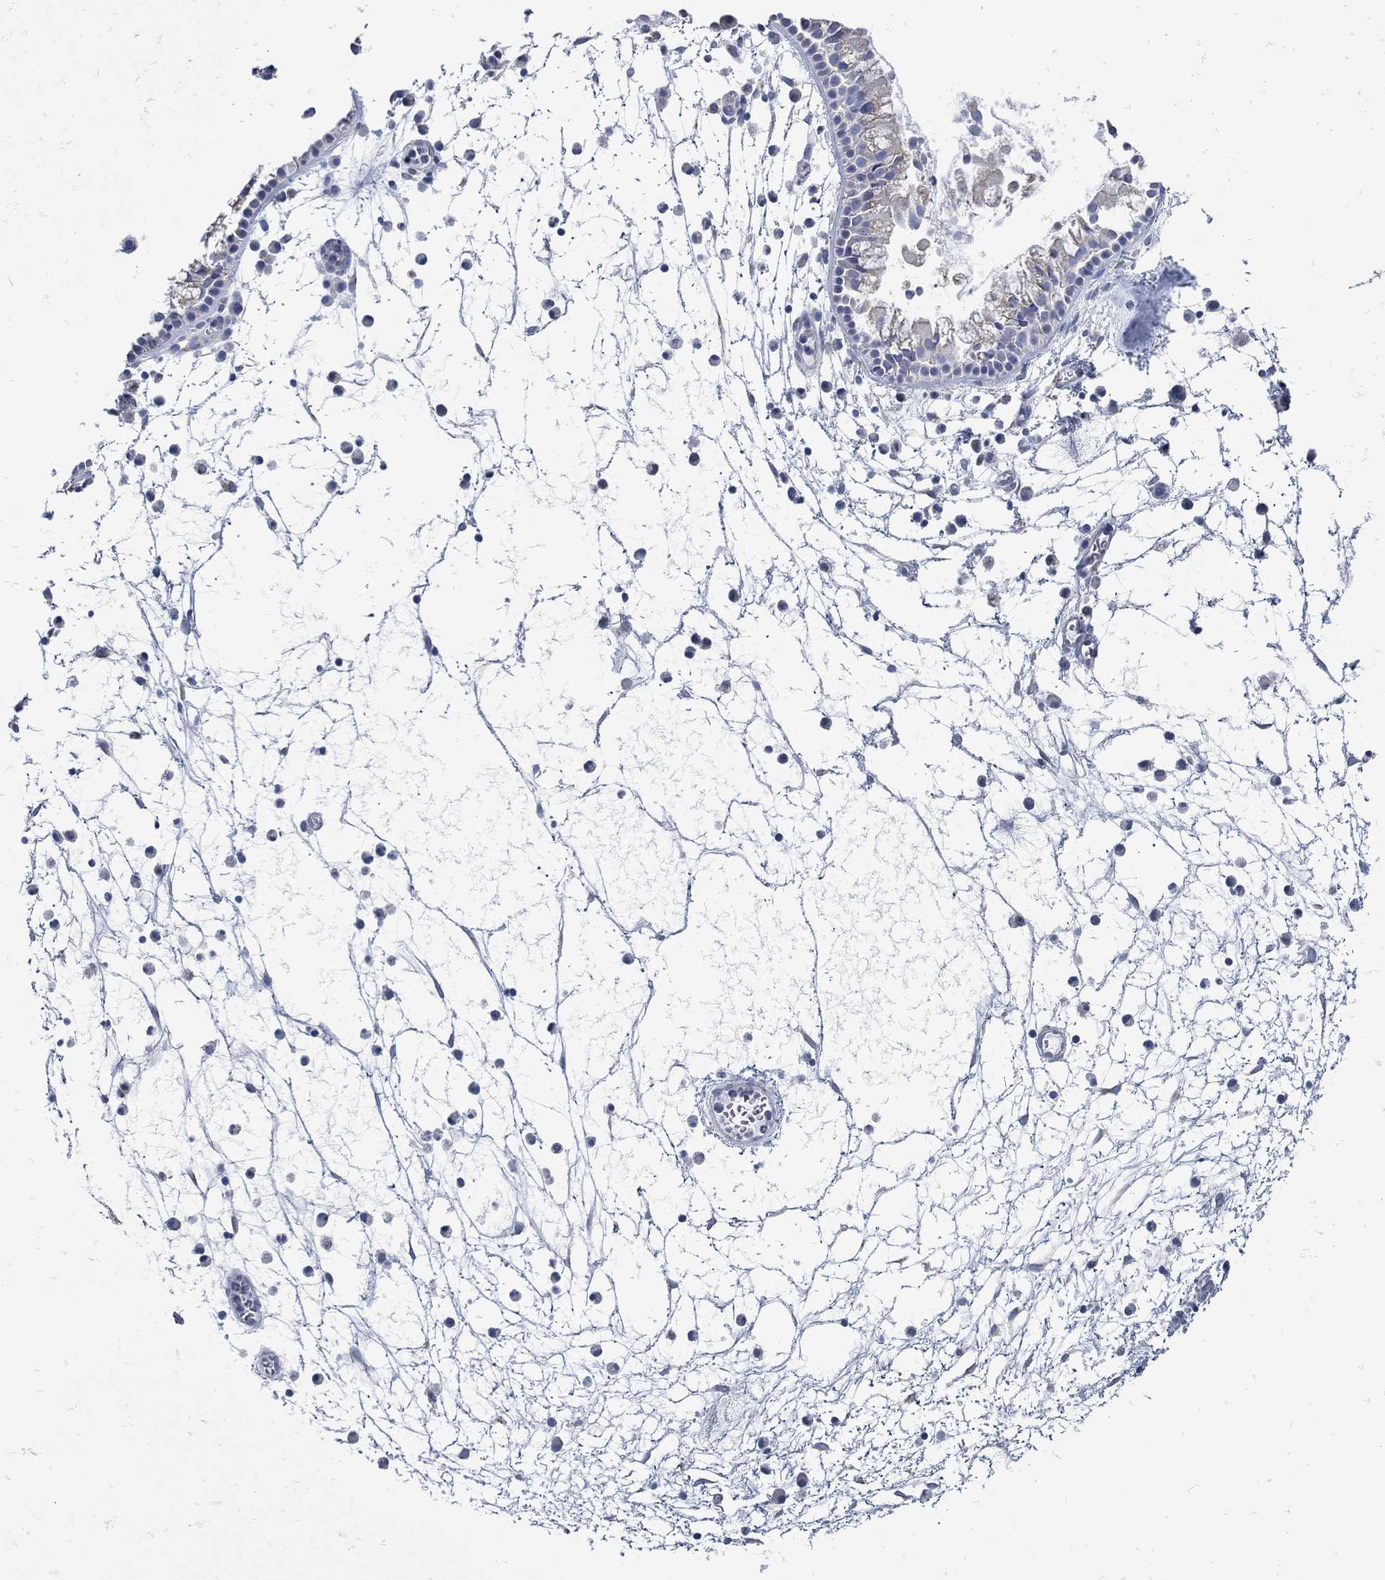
{"staining": {"intensity": "negative", "quantity": "none", "location": "none"}, "tissue": "nasopharynx", "cell_type": "Respiratory epithelial cells", "image_type": "normal", "snomed": [{"axis": "morphology", "description": "Normal tissue, NOS"}, {"axis": "topography", "description": "Nasopharynx"}], "caption": "Immunohistochemical staining of benign human nasopharynx shows no significant positivity in respiratory epithelial cells.", "gene": "ZFAND4", "patient": {"sex": "female", "age": 73}}